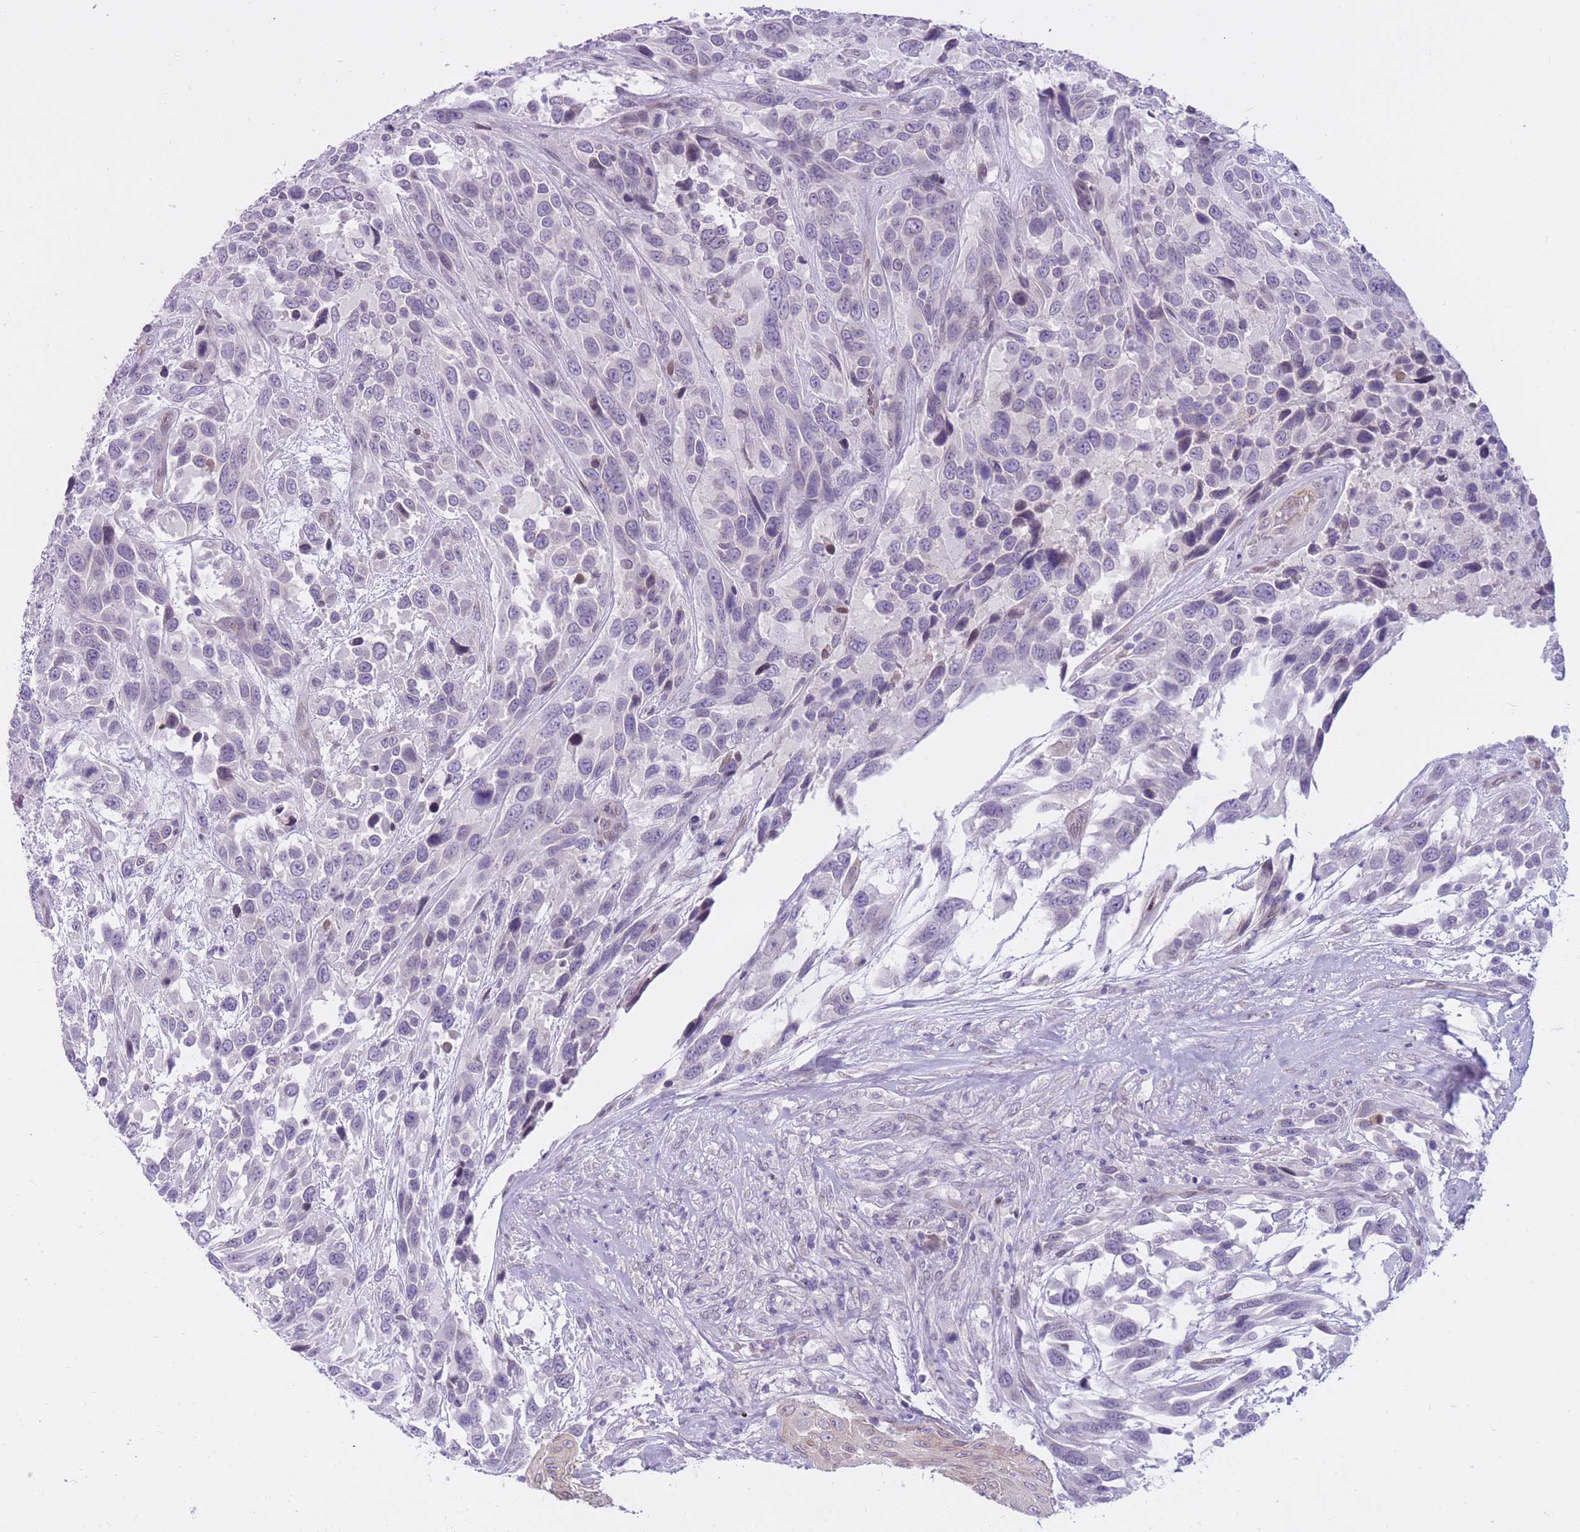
{"staining": {"intensity": "negative", "quantity": "none", "location": "none"}, "tissue": "urothelial cancer", "cell_type": "Tumor cells", "image_type": "cancer", "snomed": [{"axis": "morphology", "description": "Urothelial carcinoma, High grade"}, {"axis": "topography", "description": "Urinary bladder"}], "caption": "Histopathology image shows no protein expression in tumor cells of urothelial cancer tissue. (DAB (3,3'-diaminobenzidine) immunohistochemistry visualized using brightfield microscopy, high magnification).", "gene": "HOOK2", "patient": {"sex": "female", "age": 70}}